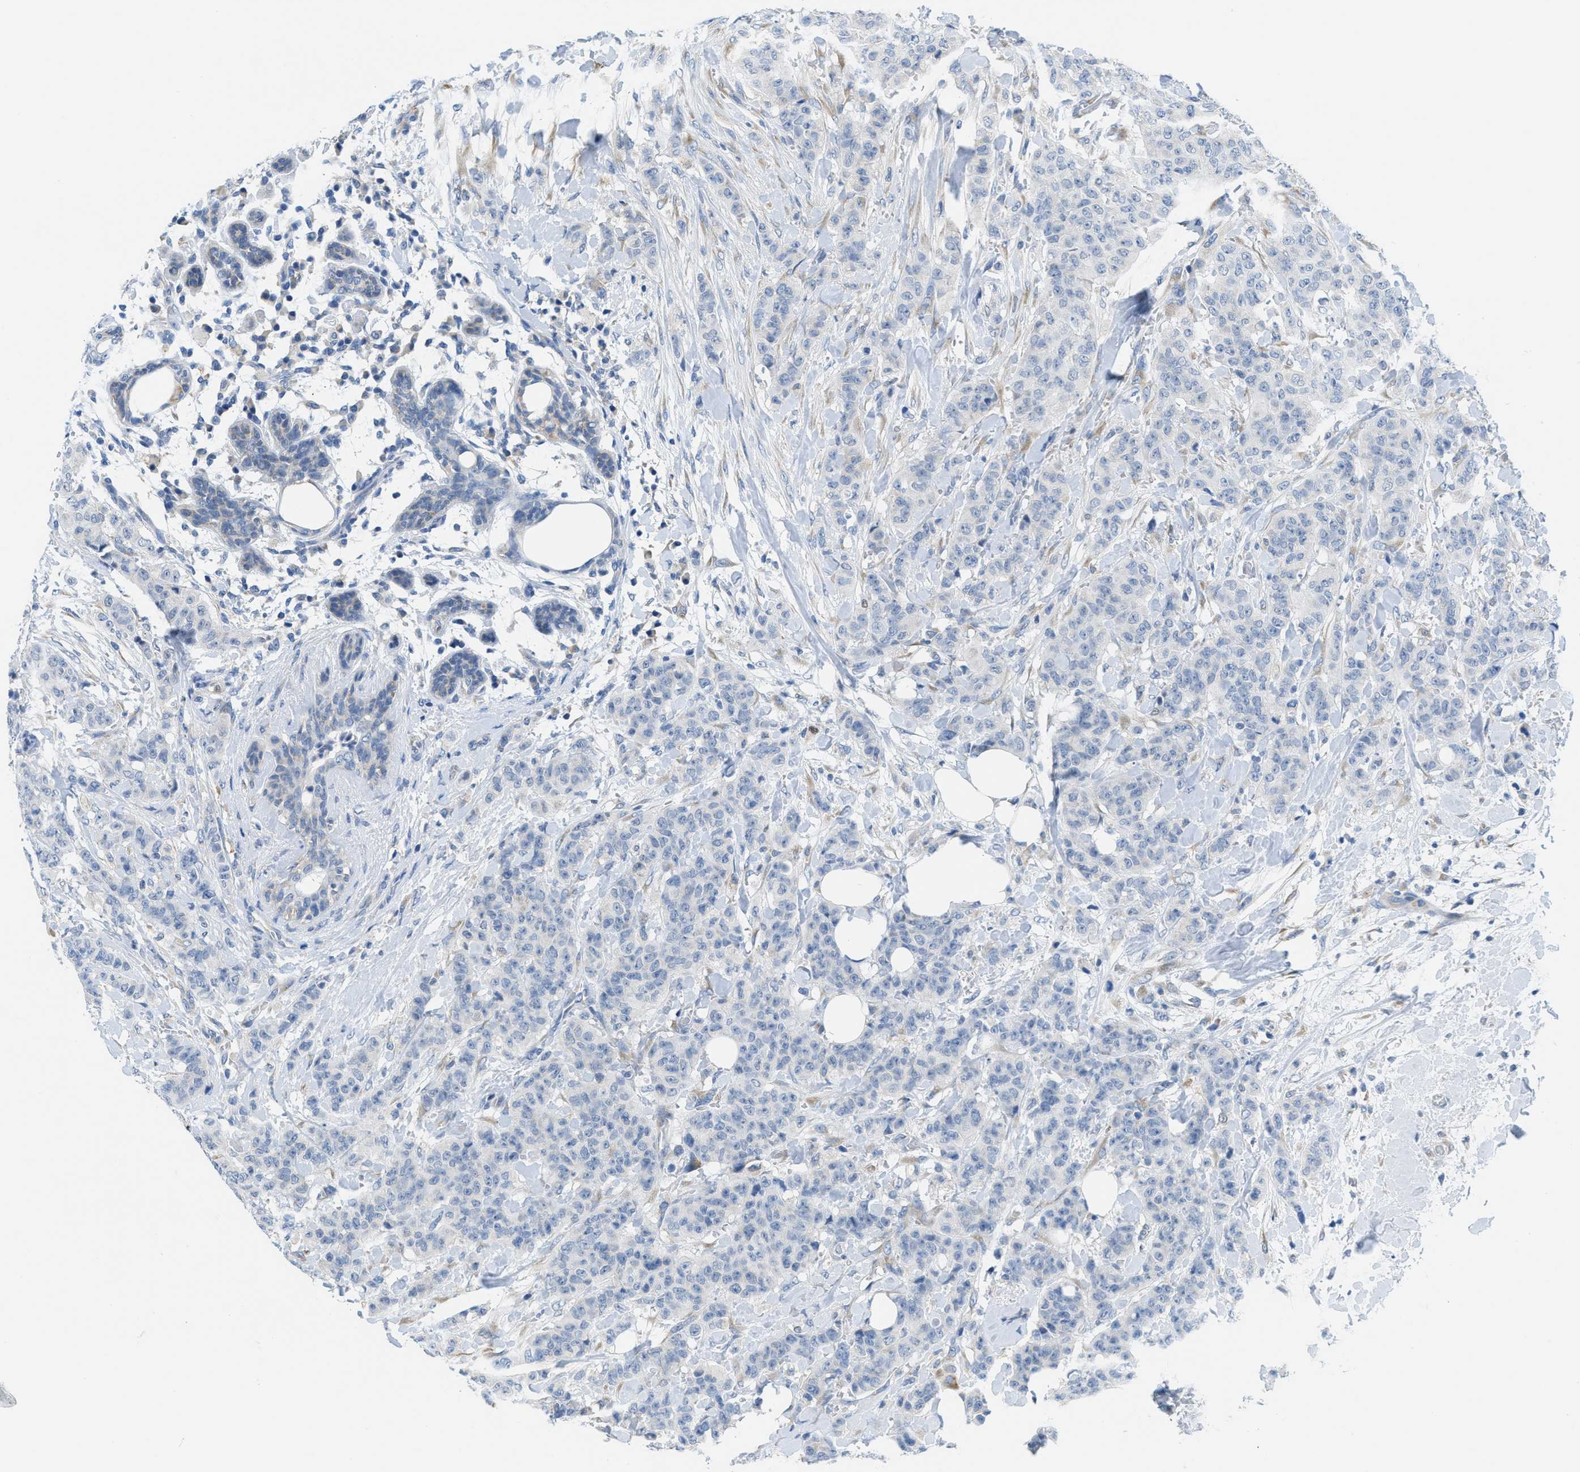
{"staining": {"intensity": "negative", "quantity": "none", "location": "none"}, "tissue": "breast cancer", "cell_type": "Tumor cells", "image_type": "cancer", "snomed": [{"axis": "morphology", "description": "Normal tissue, NOS"}, {"axis": "morphology", "description": "Duct carcinoma"}, {"axis": "topography", "description": "Breast"}], "caption": "Human breast infiltrating ductal carcinoma stained for a protein using IHC reveals no staining in tumor cells.", "gene": "PTDSS1", "patient": {"sex": "female", "age": 40}}